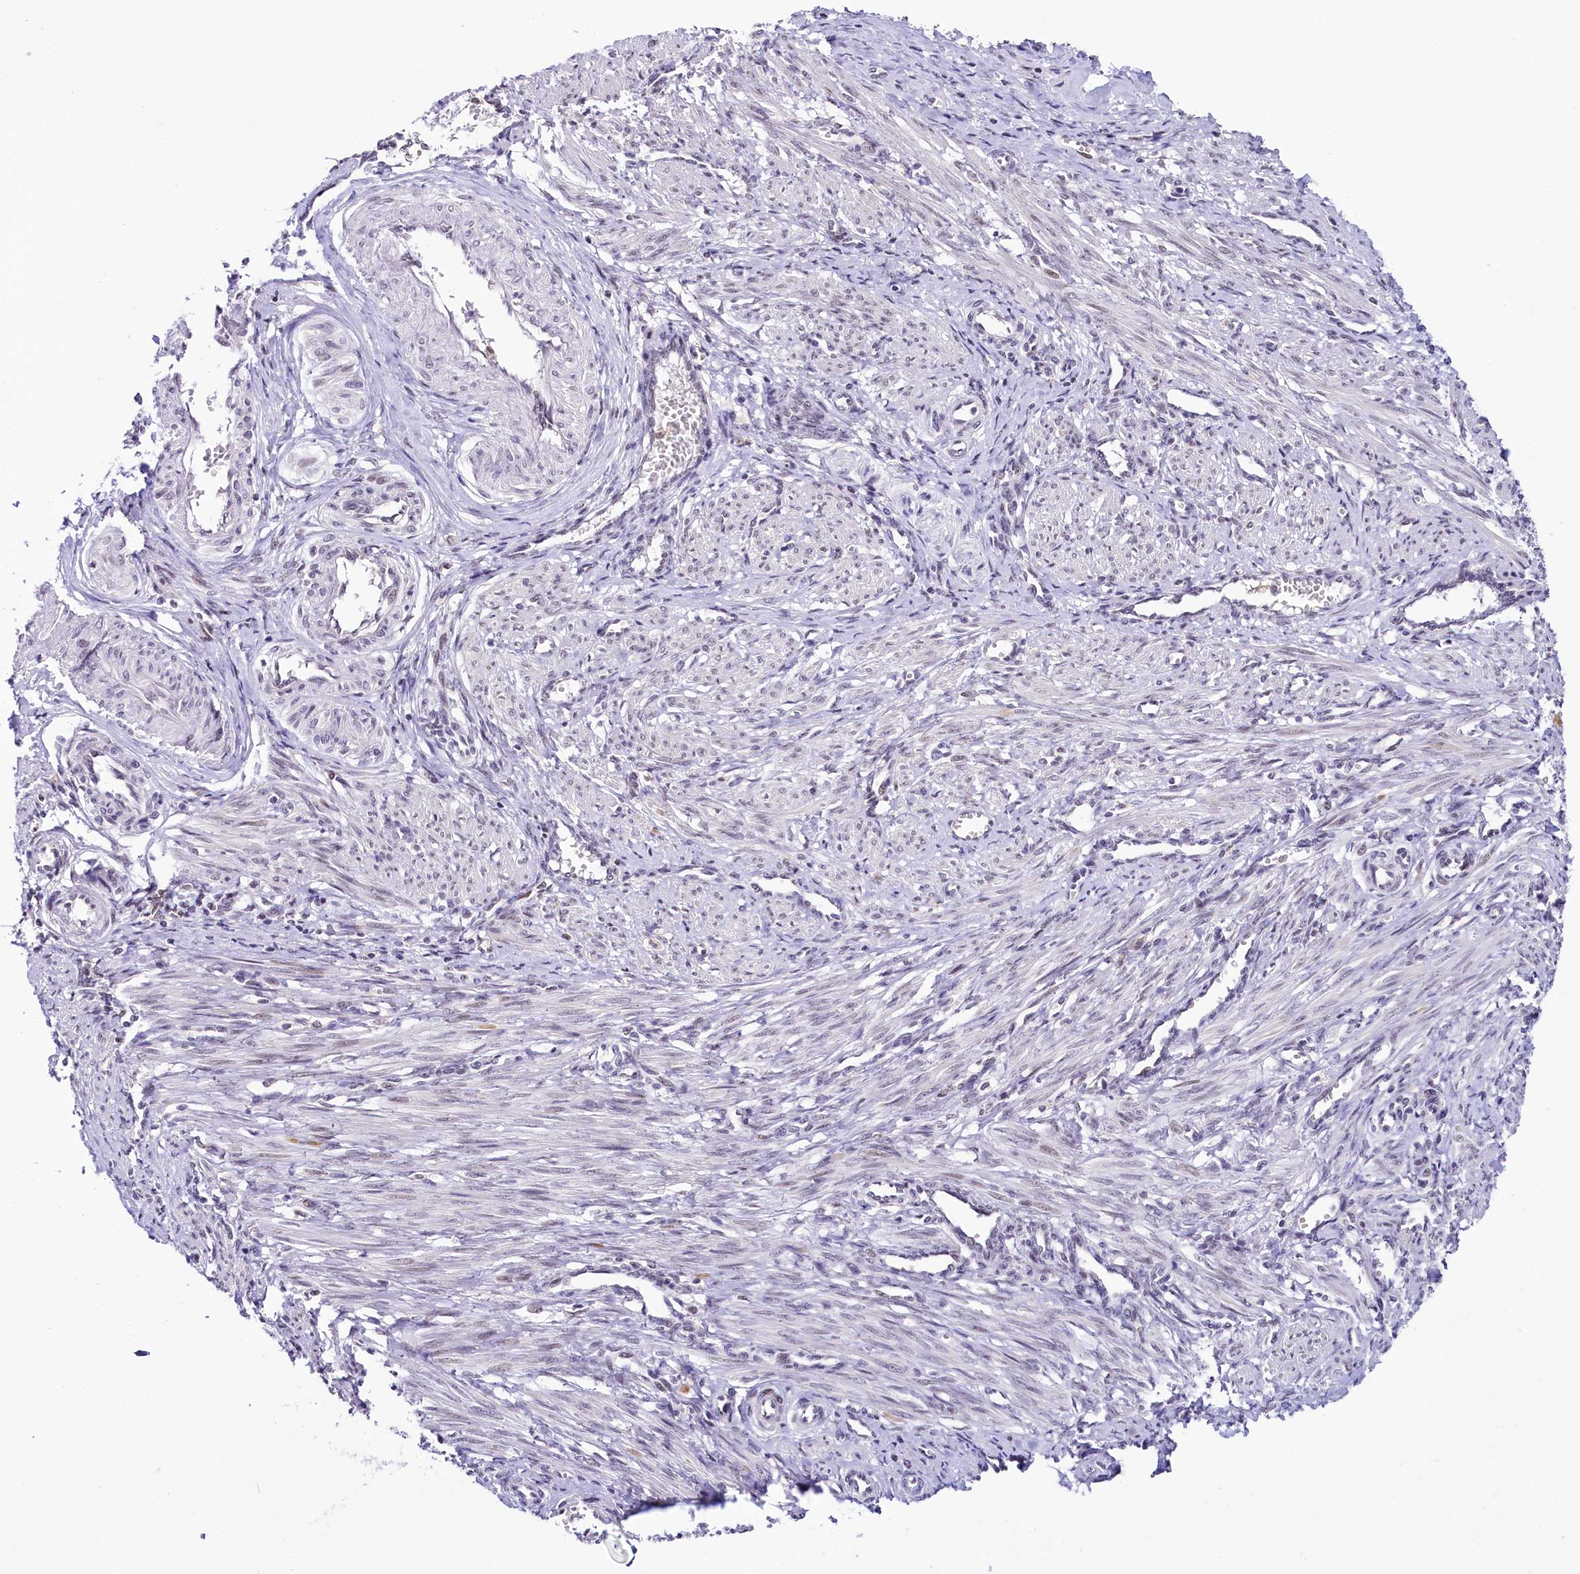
{"staining": {"intensity": "weak", "quantity": "<25%", "location": "nuclear"}, "tissue": "smooth muscle", "cell_type": "Smooth muscle cells", "image_type": "normal", "snomed": [{"axis": "morphology", "description": "Normal tissue, NOS"}, {"axis": "topography", "description": "Endometrium"}], "caption": "This is an IHC photomicrograph of unremarkable human smooth muscle. There is no staining in smooth muscle cells.", "gene": "SCAF11", "patient": {"sex": "female", "age": 33}}